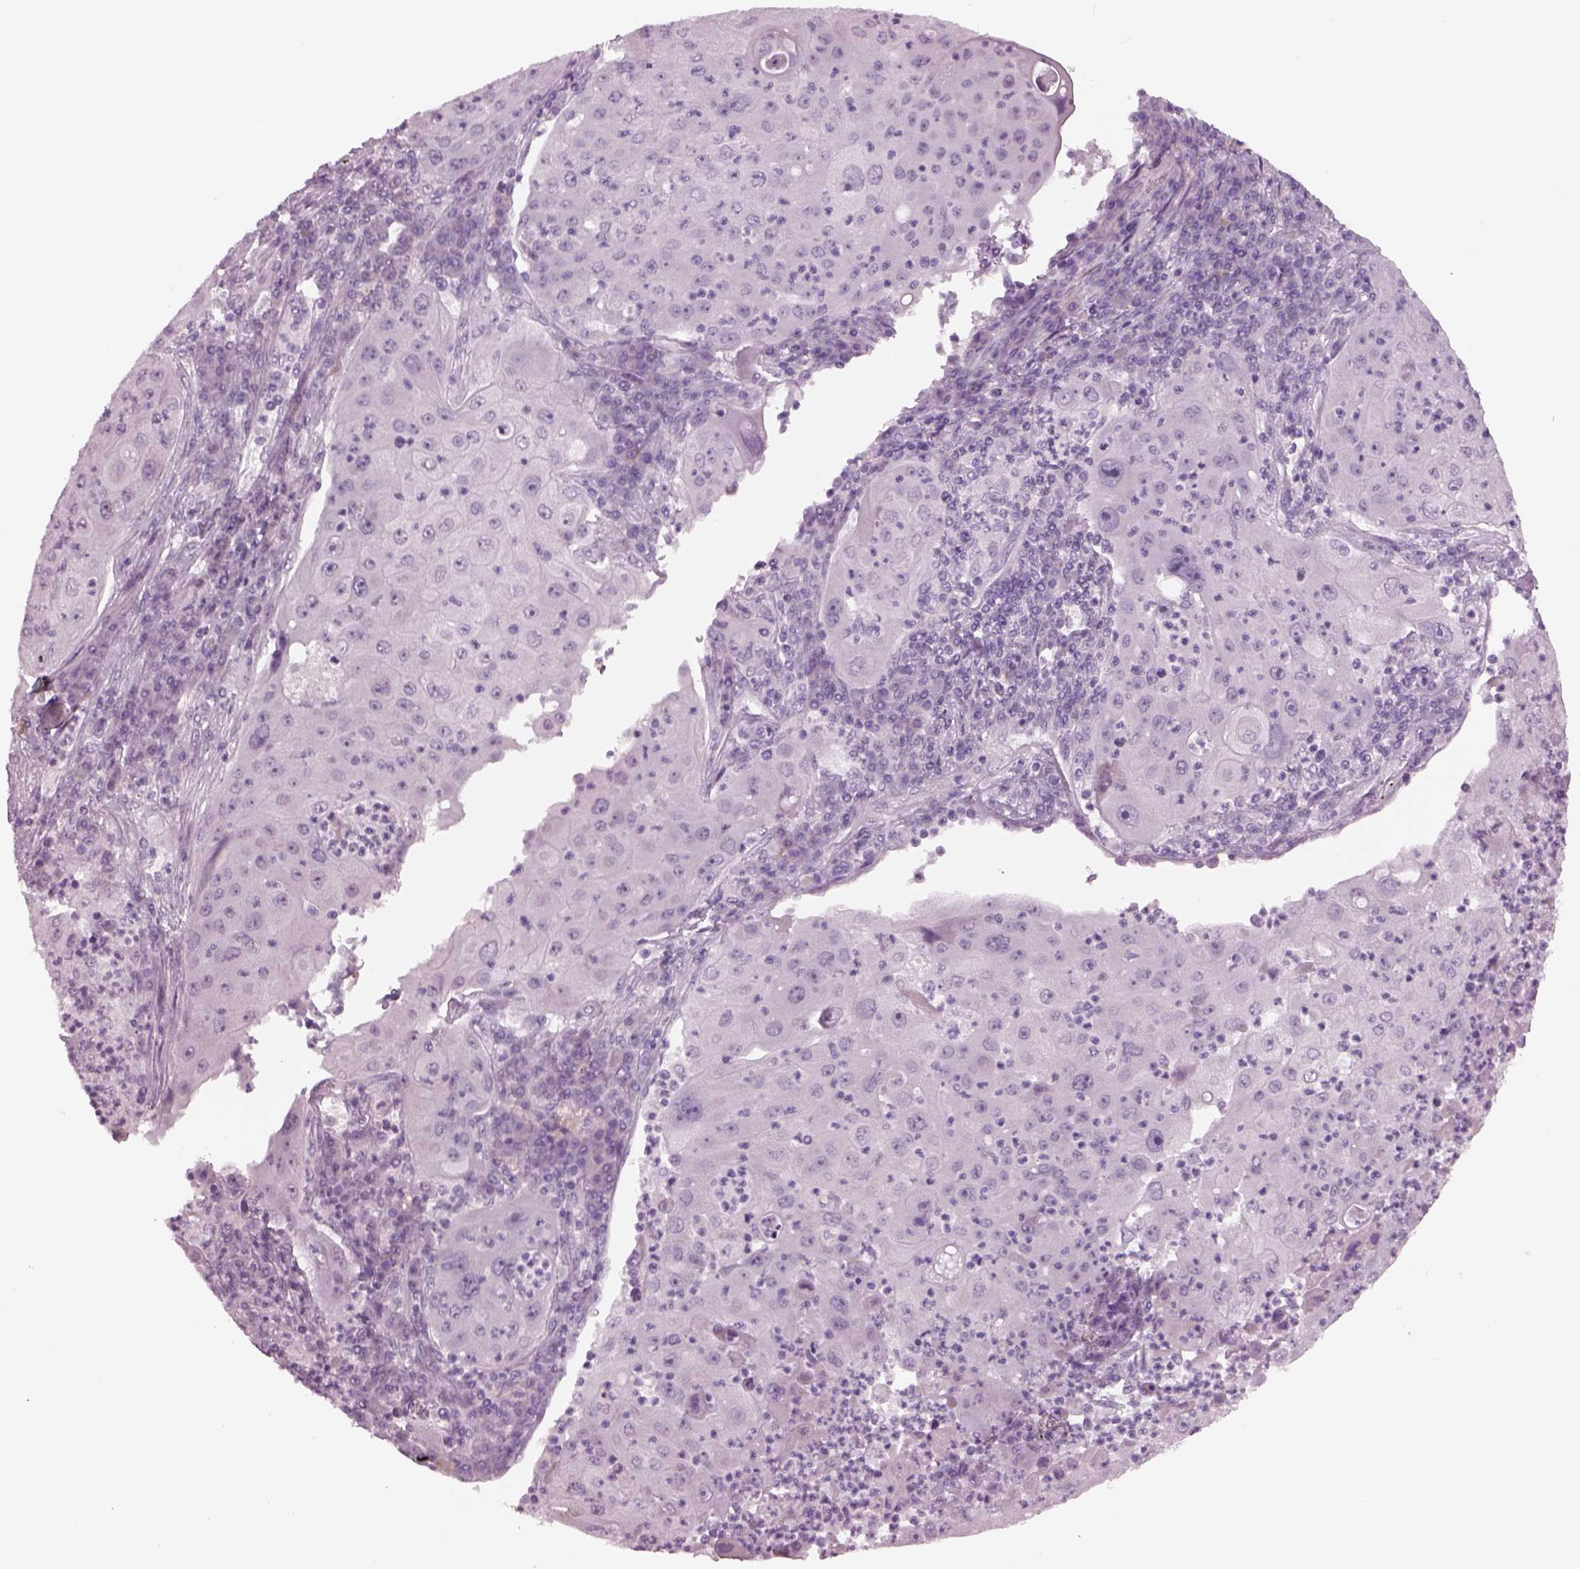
{"staining": {"intensity": "negative", "quantity": "none", "location": "none"}, "tissue": "lung cancer", "cell_type": "Tumor cells", "image_type": "cancer", "snomed": [{"axis": "morphology", "description": "Squamous cell carcinoma, NOS"}, {"axis": "topography", "description": "Lung"}], "caption": "Lung squamous cell carcinoma stained for a protein using IHC reveals no positivity tumor cells.", "gene": "CYLC1", "patient": {"sex": "female", "age": 59}}